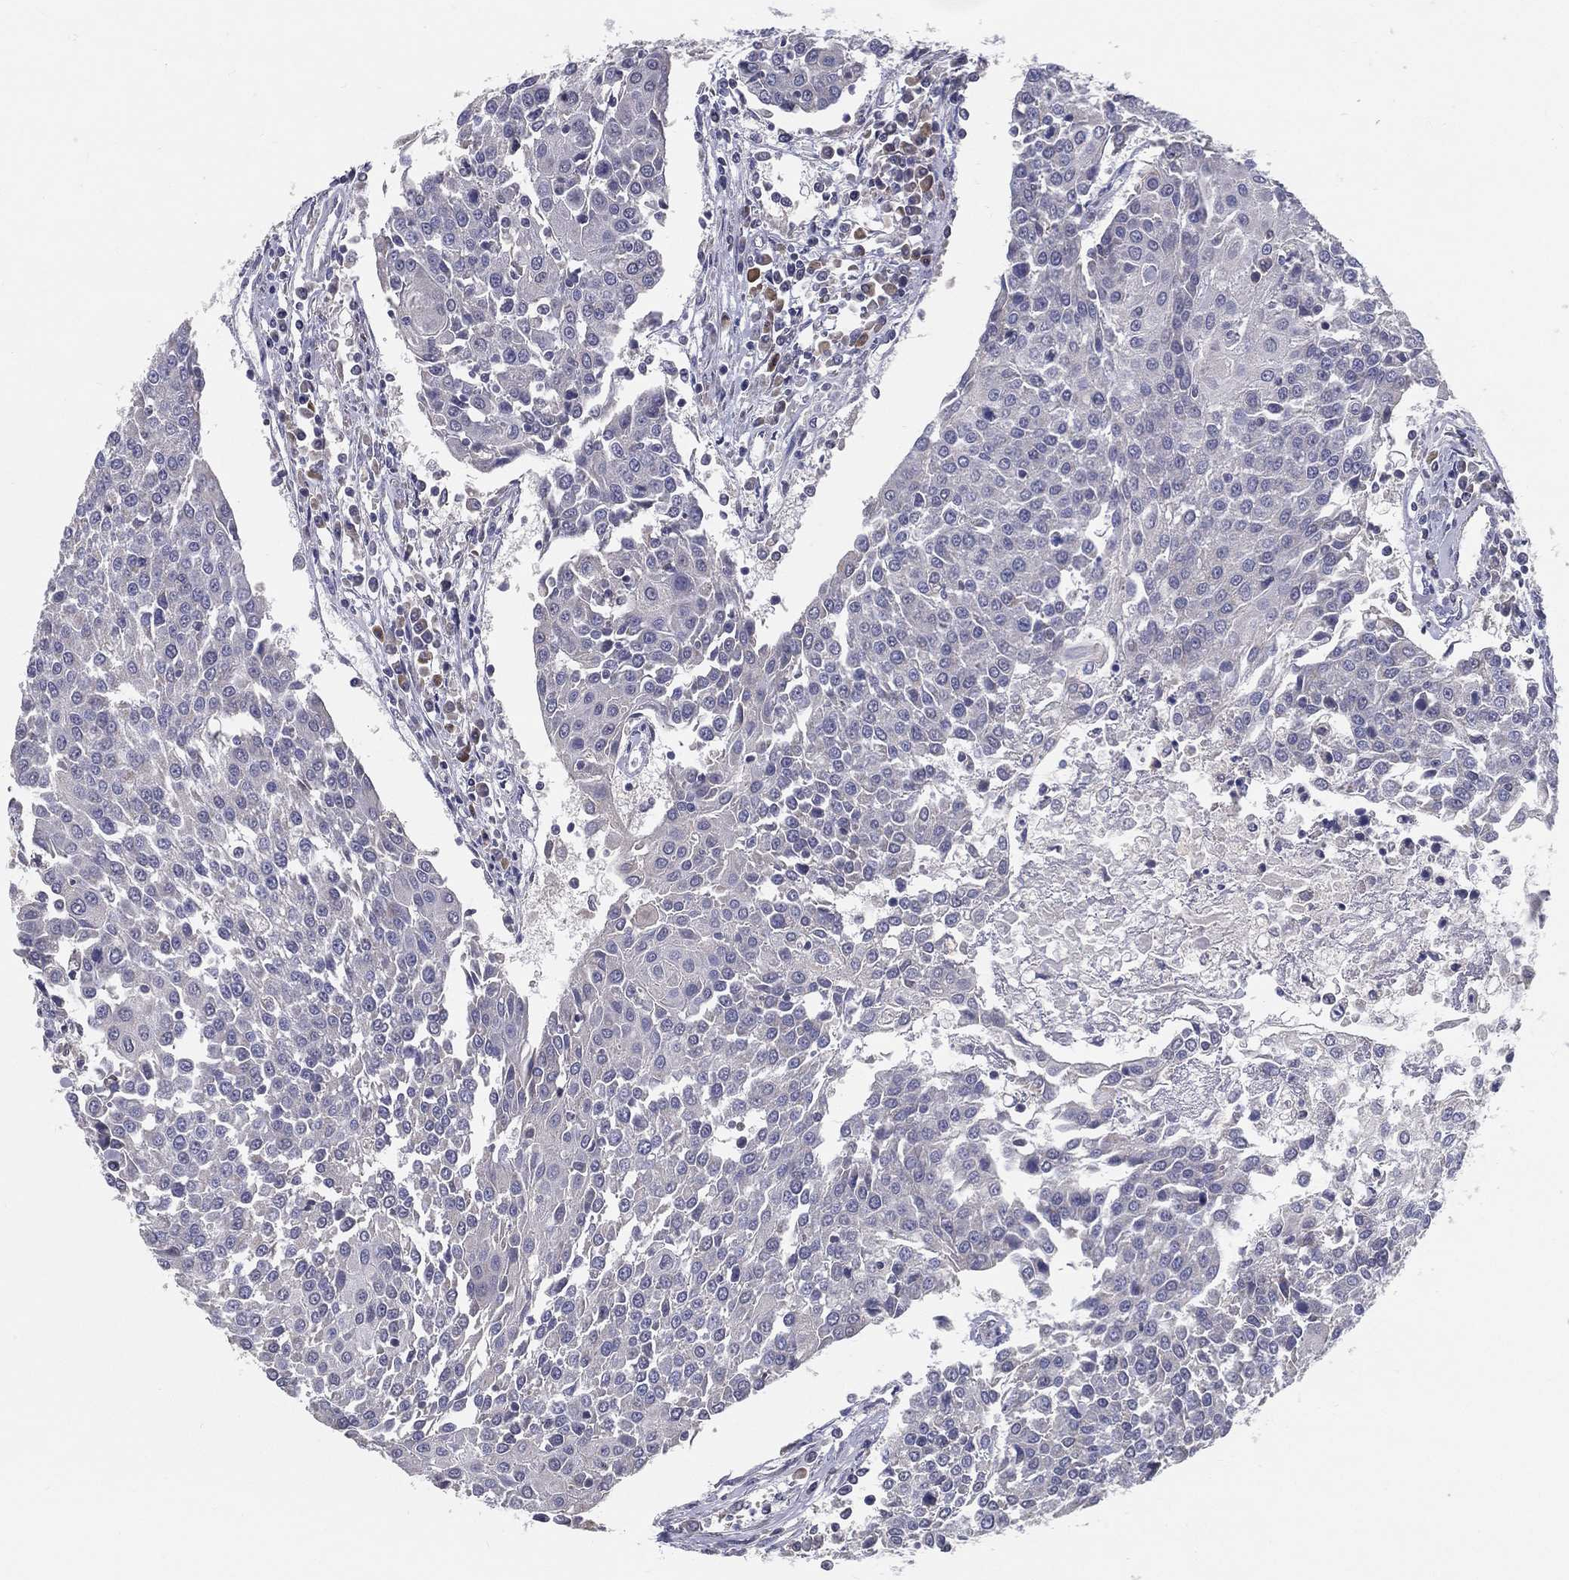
{"staining": {"intensity": "negative", "quantity": "none", "location": "none"}, "tissue": "urothelial cancer", "cell_type": "Tumor cells", "image_type": "cancer", "snomed": [{"axis": "morphology", "description": "Urothelial carcinoma, High grade"}, {"axis": "topography", "description": "Urinary bladder"}], "caption": "Image shows no protein expression in tumor cells of high-grade urothelial carcinoma tissue. (DAB immunohistochemistry (IHC), high magnification).", "gene": "PCSK1", "patient": {"sex": "female", "age": 85}}